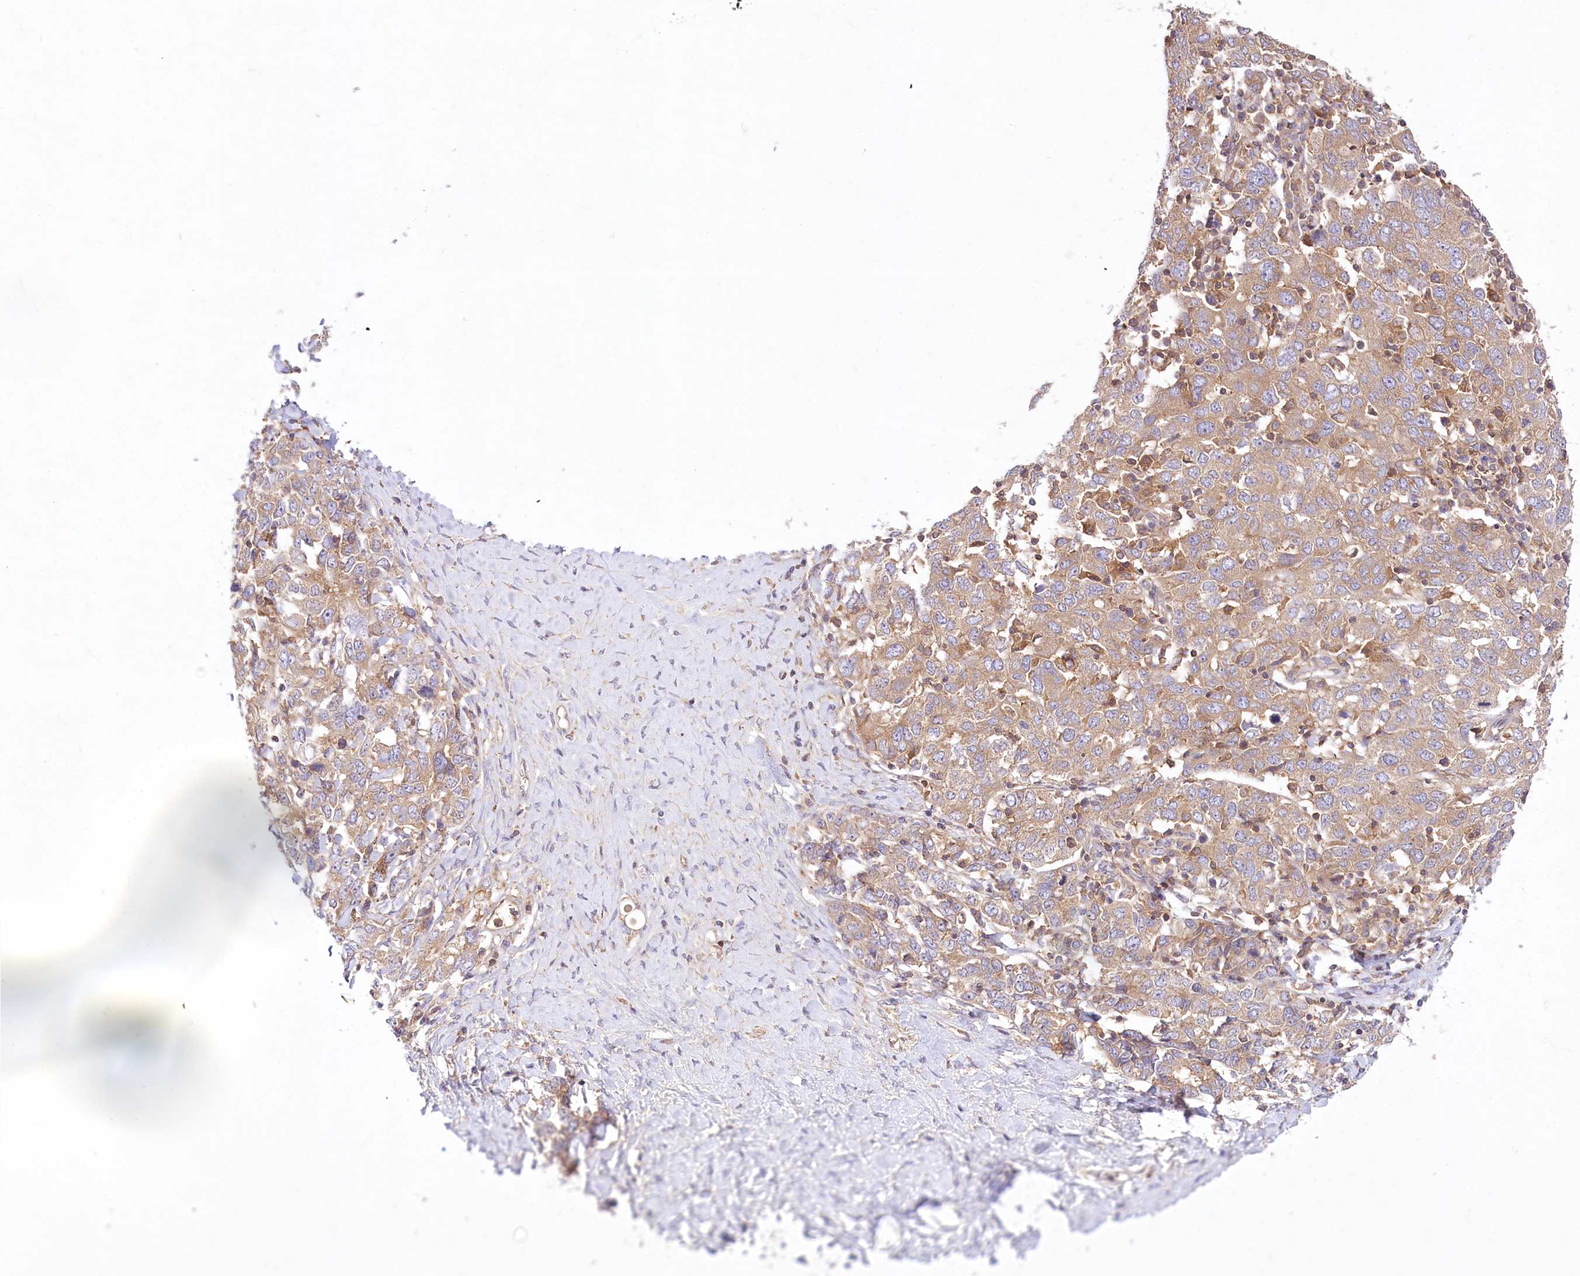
{"staining": {"intensity": "weak", "quantity": "25%-75%", "location": "cytoplasmic/membranous"}, "tissue": "ovarian cancer", "cell_type": "Tumor cells", "image_type": "cancer", "snomed": [{"axis": "morphology", "description": "Carcinoma, endometroid"}, {"axis": "topography", "description": "Ovary"}], "caption": "A histopathology image of ovarian cancer (endometroid carcinoma) stained for a protein shows weak cytoplasmic/membranous brown staining in tumor cells.", "gene": "ABRAXAS2", "patient": {"sex": "female", "age": 62}}